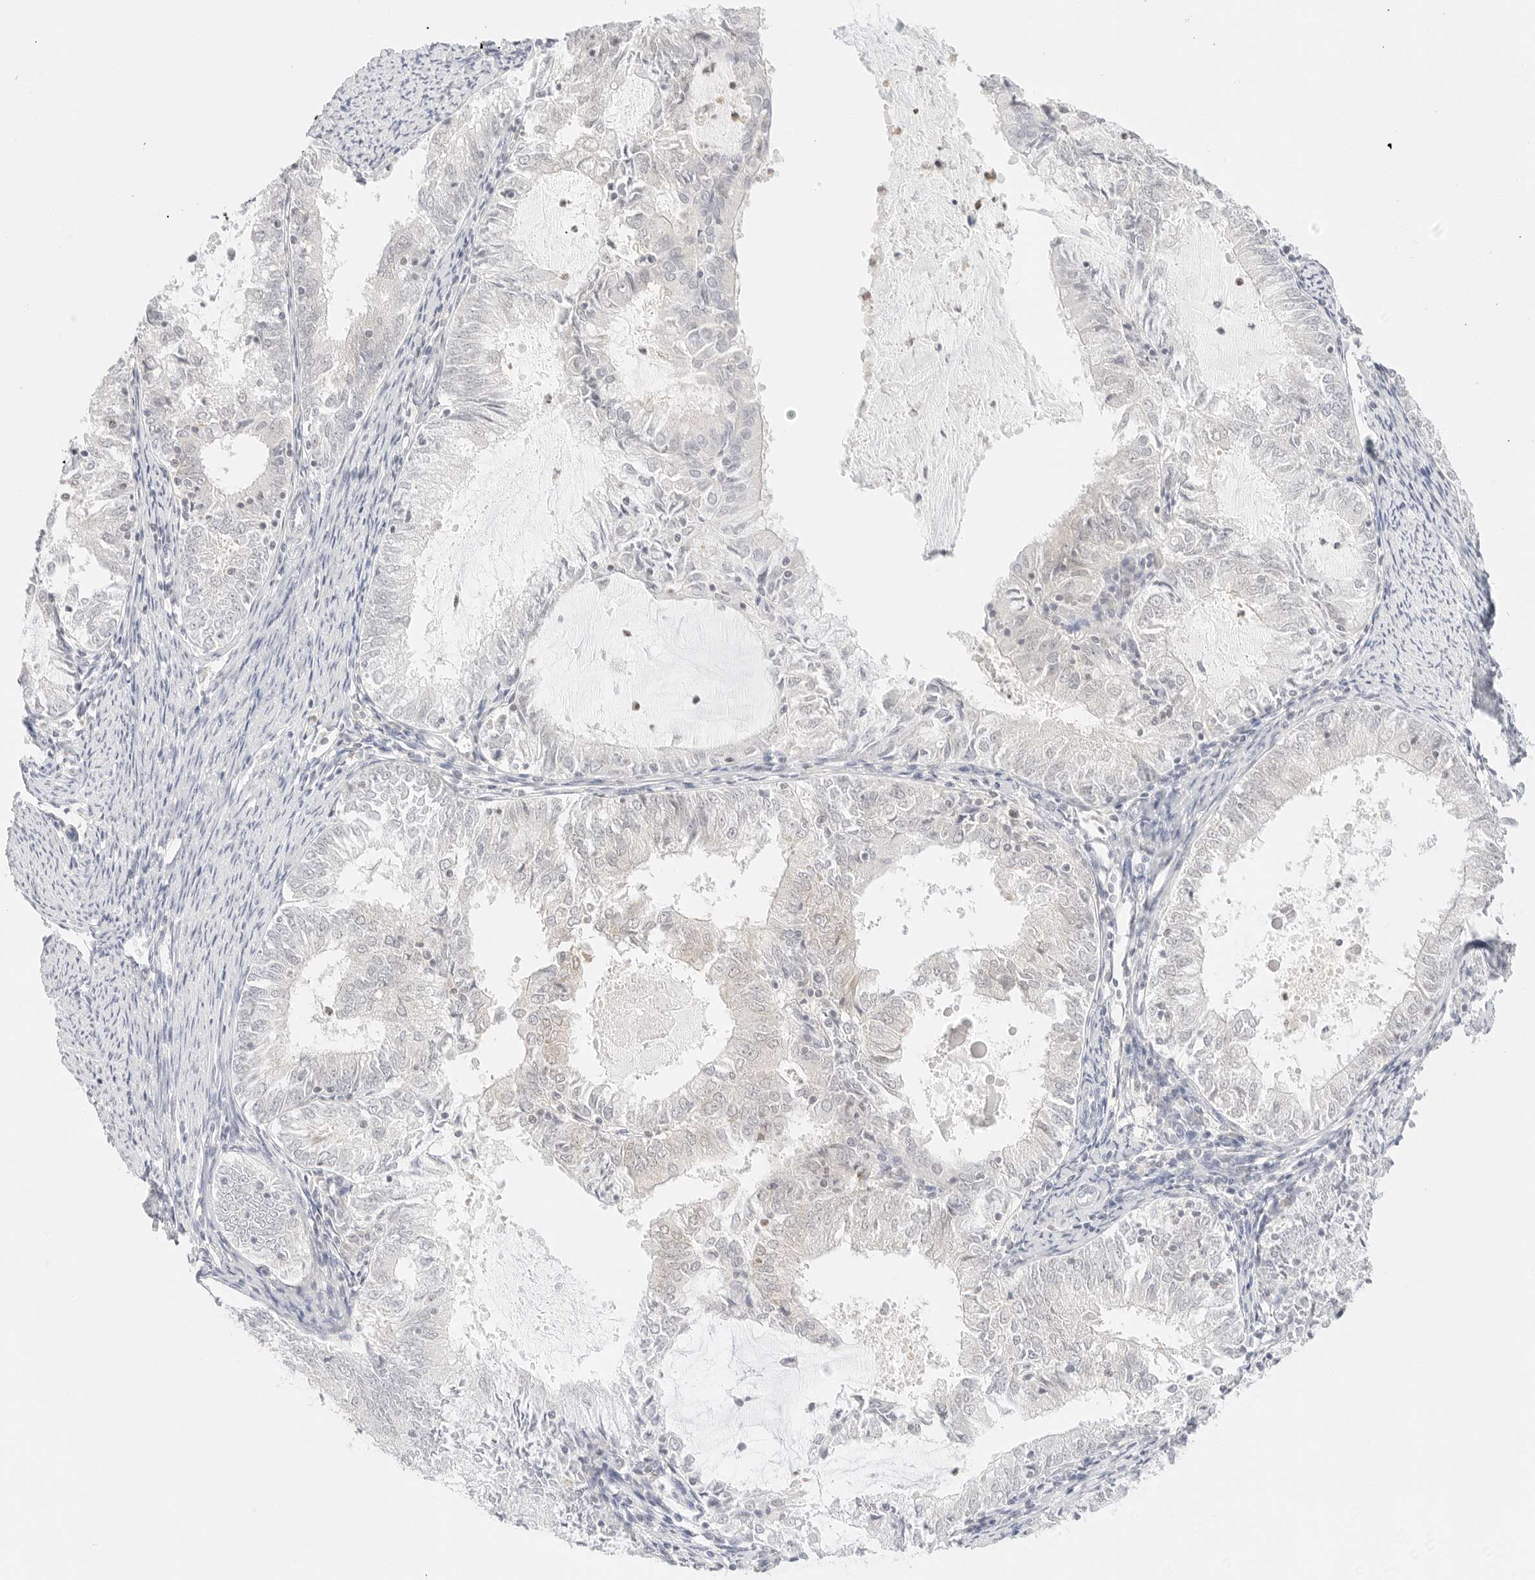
{"staining": {"intensity": "negative", "quantity": "none", "location": "none"}, "tissue": "endometrial cancer", "cell_type": "Tumor cells", "image_type": "cancer", "snomed": [{"axis": "morphology", "description": "Adenocarcinoma, NOS"}, {"axis": "topography", "description": "Endometrium"}], "caption": "Image shows no protein expression in tumor cells of endometrial adenocarcinoma tissue.", "gene": "GNAS", "patient": {"sex": "female", "age": 57}}